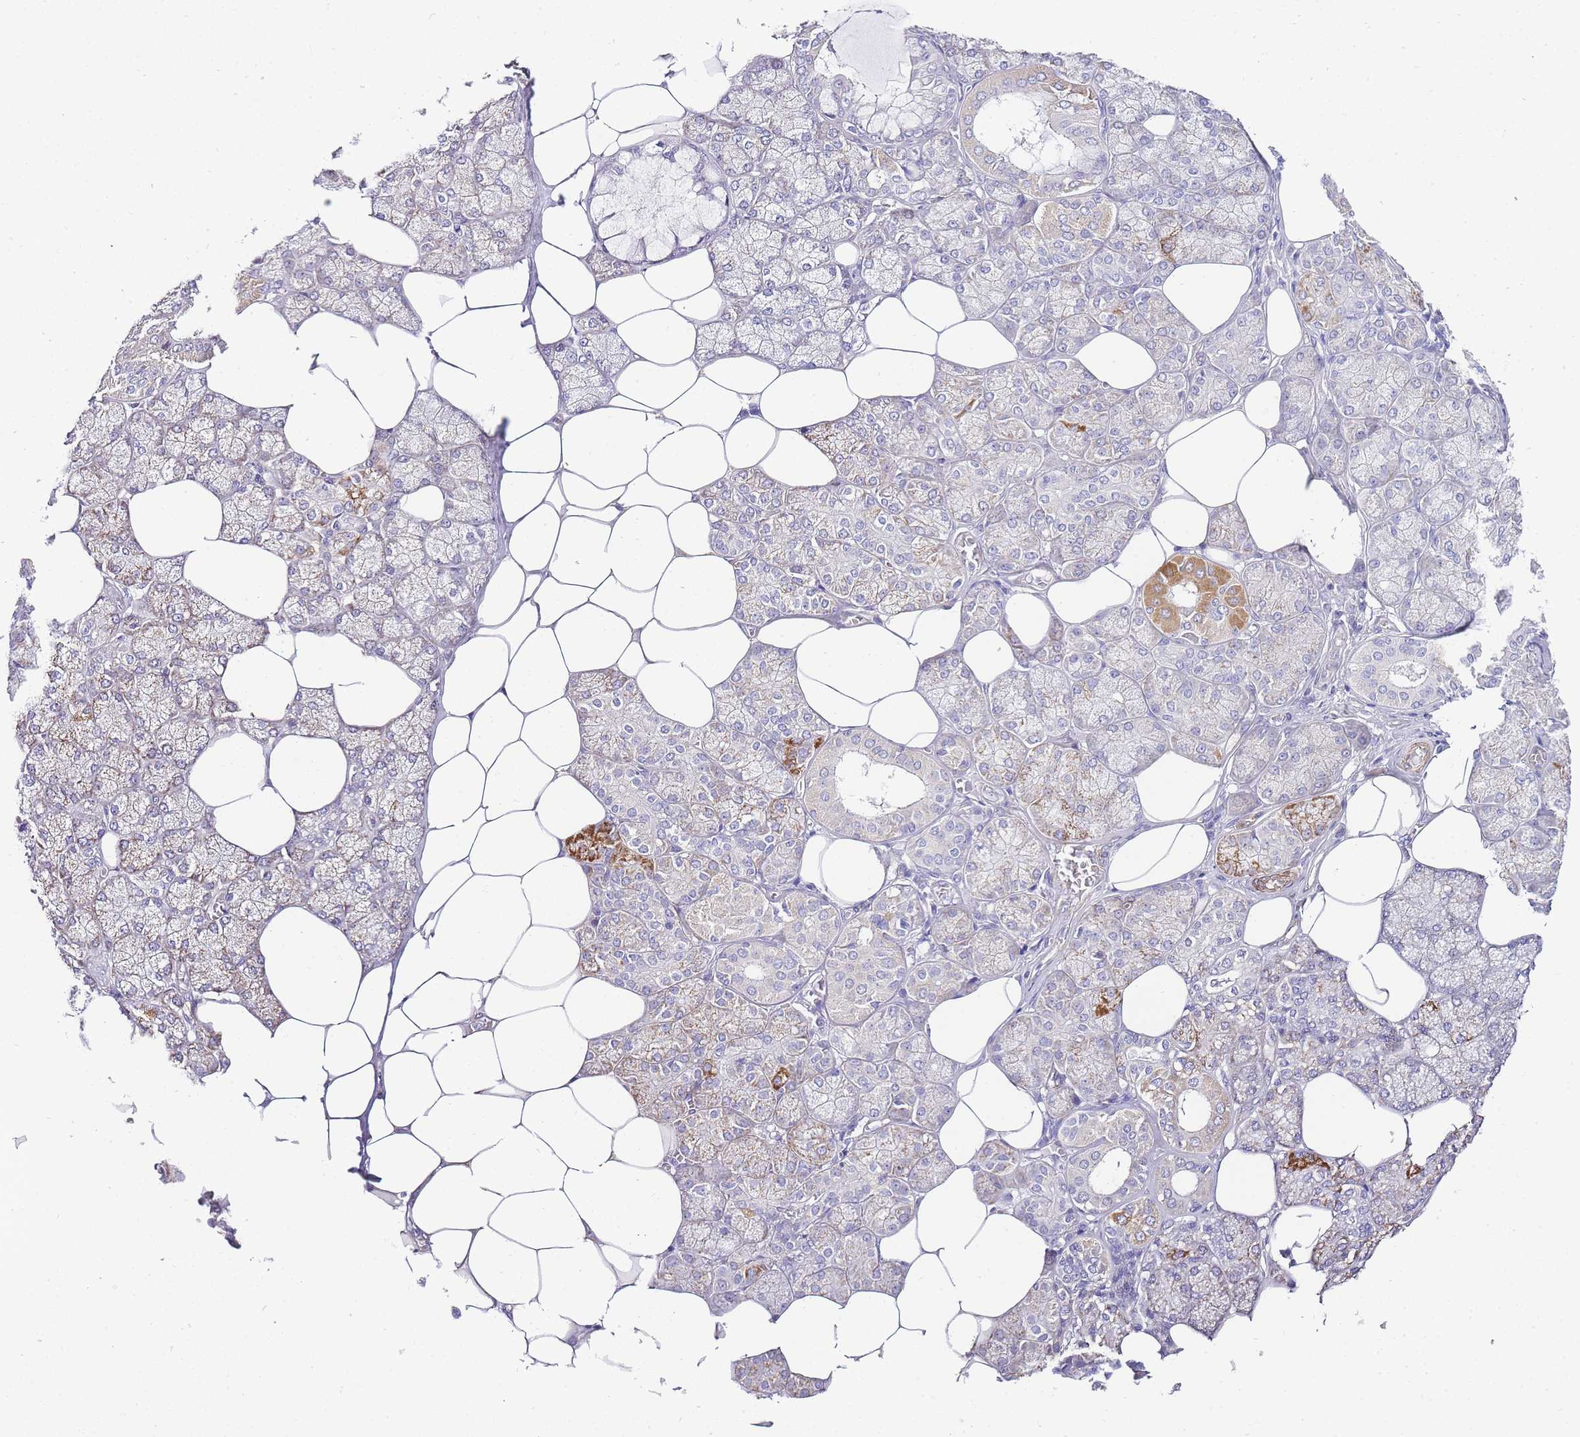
{"staining": {"intensity": "moderate", "quantity": "25%-75%", "location": "cytoplasmic/membranous"}, "tissue": "salivary gland", "cell_type": "Glandular cells", "image_type": "normal", "snomed": [{"axis": "morphology", "description": "Normal tissue, NOS"}, {"axis": "topography", "description": "Salivary gland"}], "caption": "About 25%-75% of glandular cells in benign human salivary gland exhibit moderate cytoplasmic/membranous protein expression as visualized by brown immunohistochemical staining.", "gene": "PDCD7", "patient": {"sex": "male", "age": 62}}